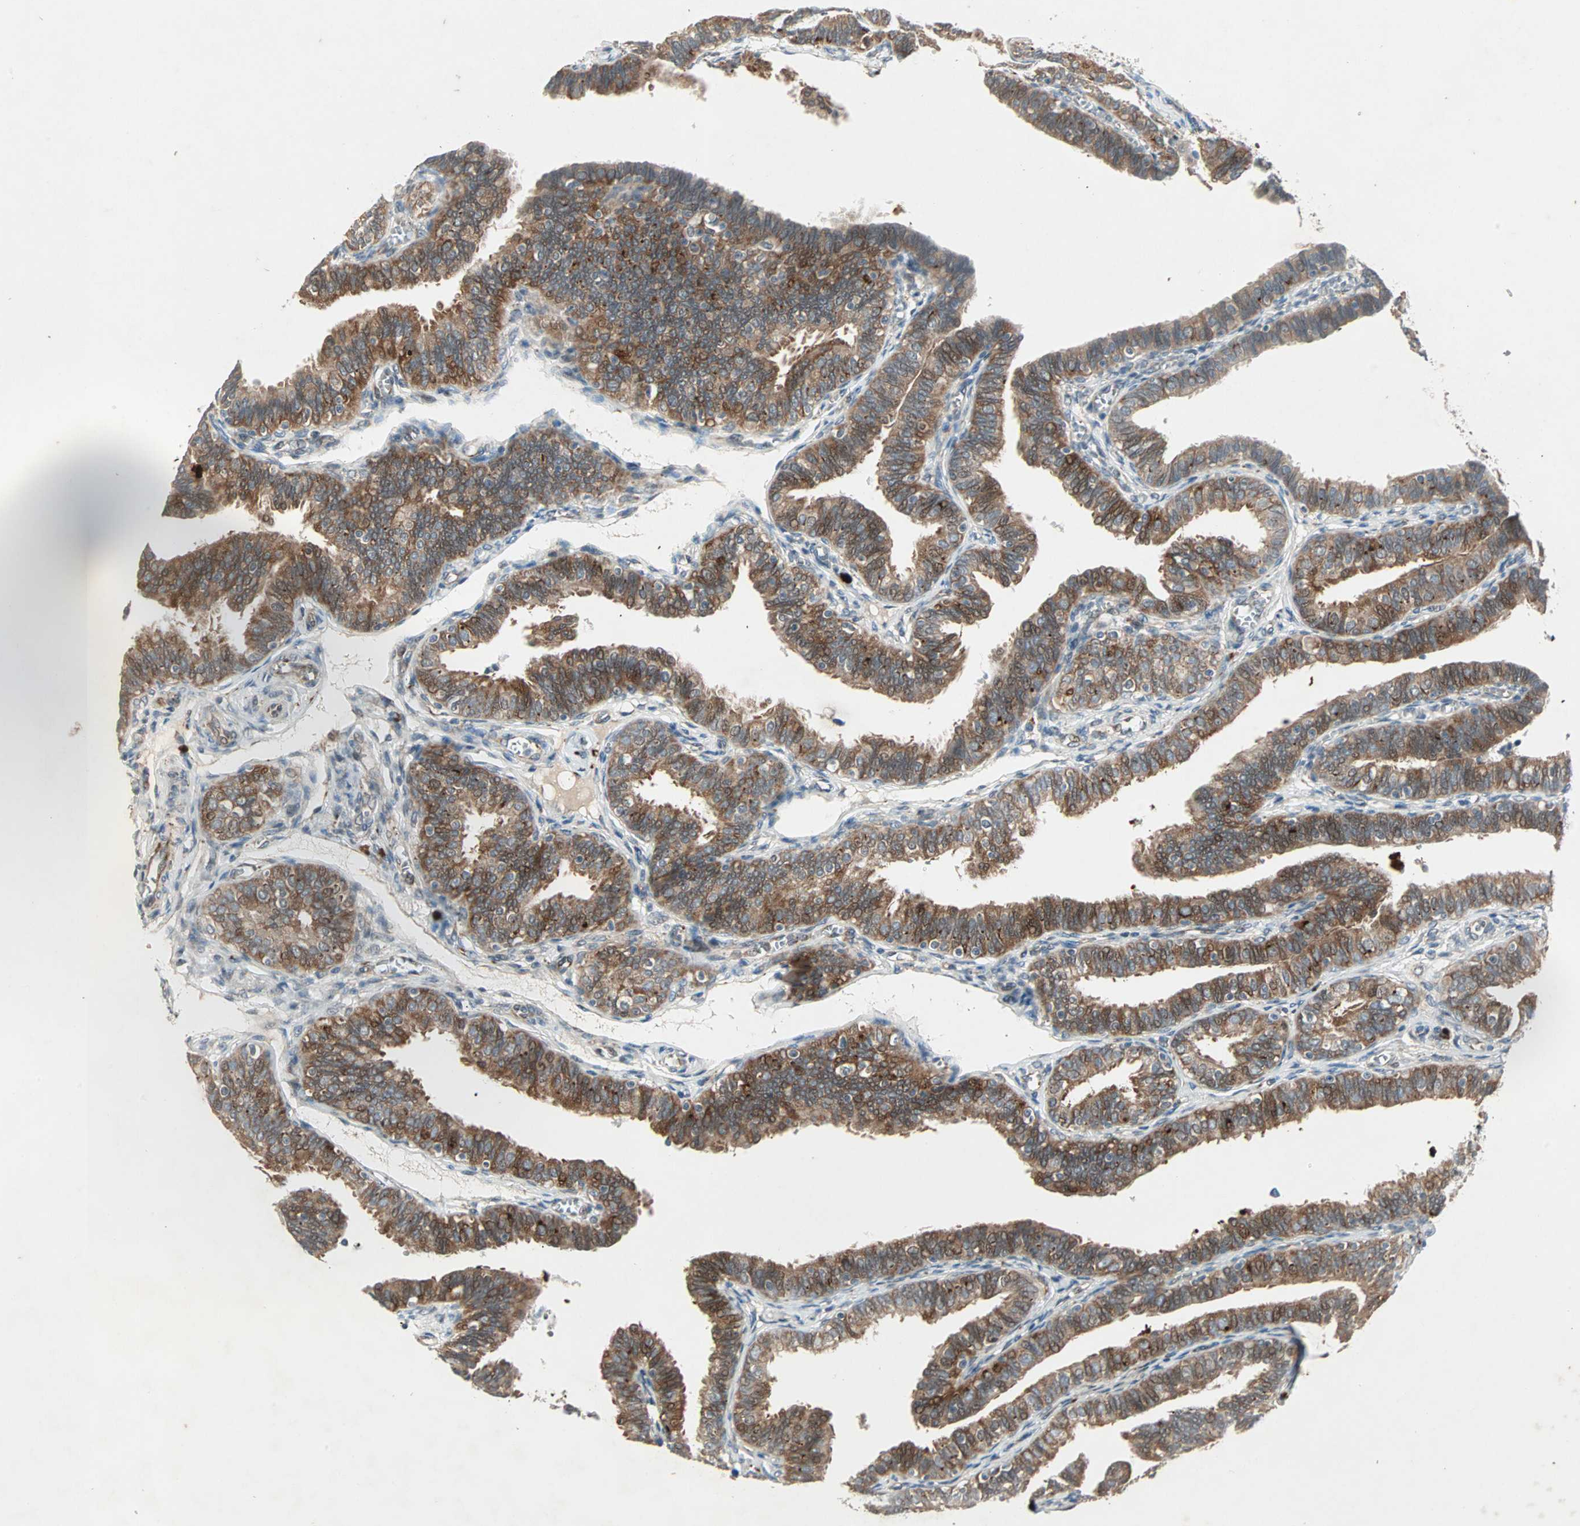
{"staining": {"intensity": "strong", "quantity": ">75%", "location": "cytoplasmic/membranous"}, "tissue": "fallopian tube", "cell_type": "Glandular cells", "image_type": "normal", "snomed": [{"axis": "morphology", "description": "Normal tissue, NOS"}, {"axis": "topography", "description": "Fallopian tube"}], "caption": "Strong cytoplasmic/membranous staining for a protein is appreciated in approximately >75% of glandular cells of normal fallopian tube using immunohistochemistry.", "gene": "ZNF37A", "patient": {"sex": "female", "age": 46}}